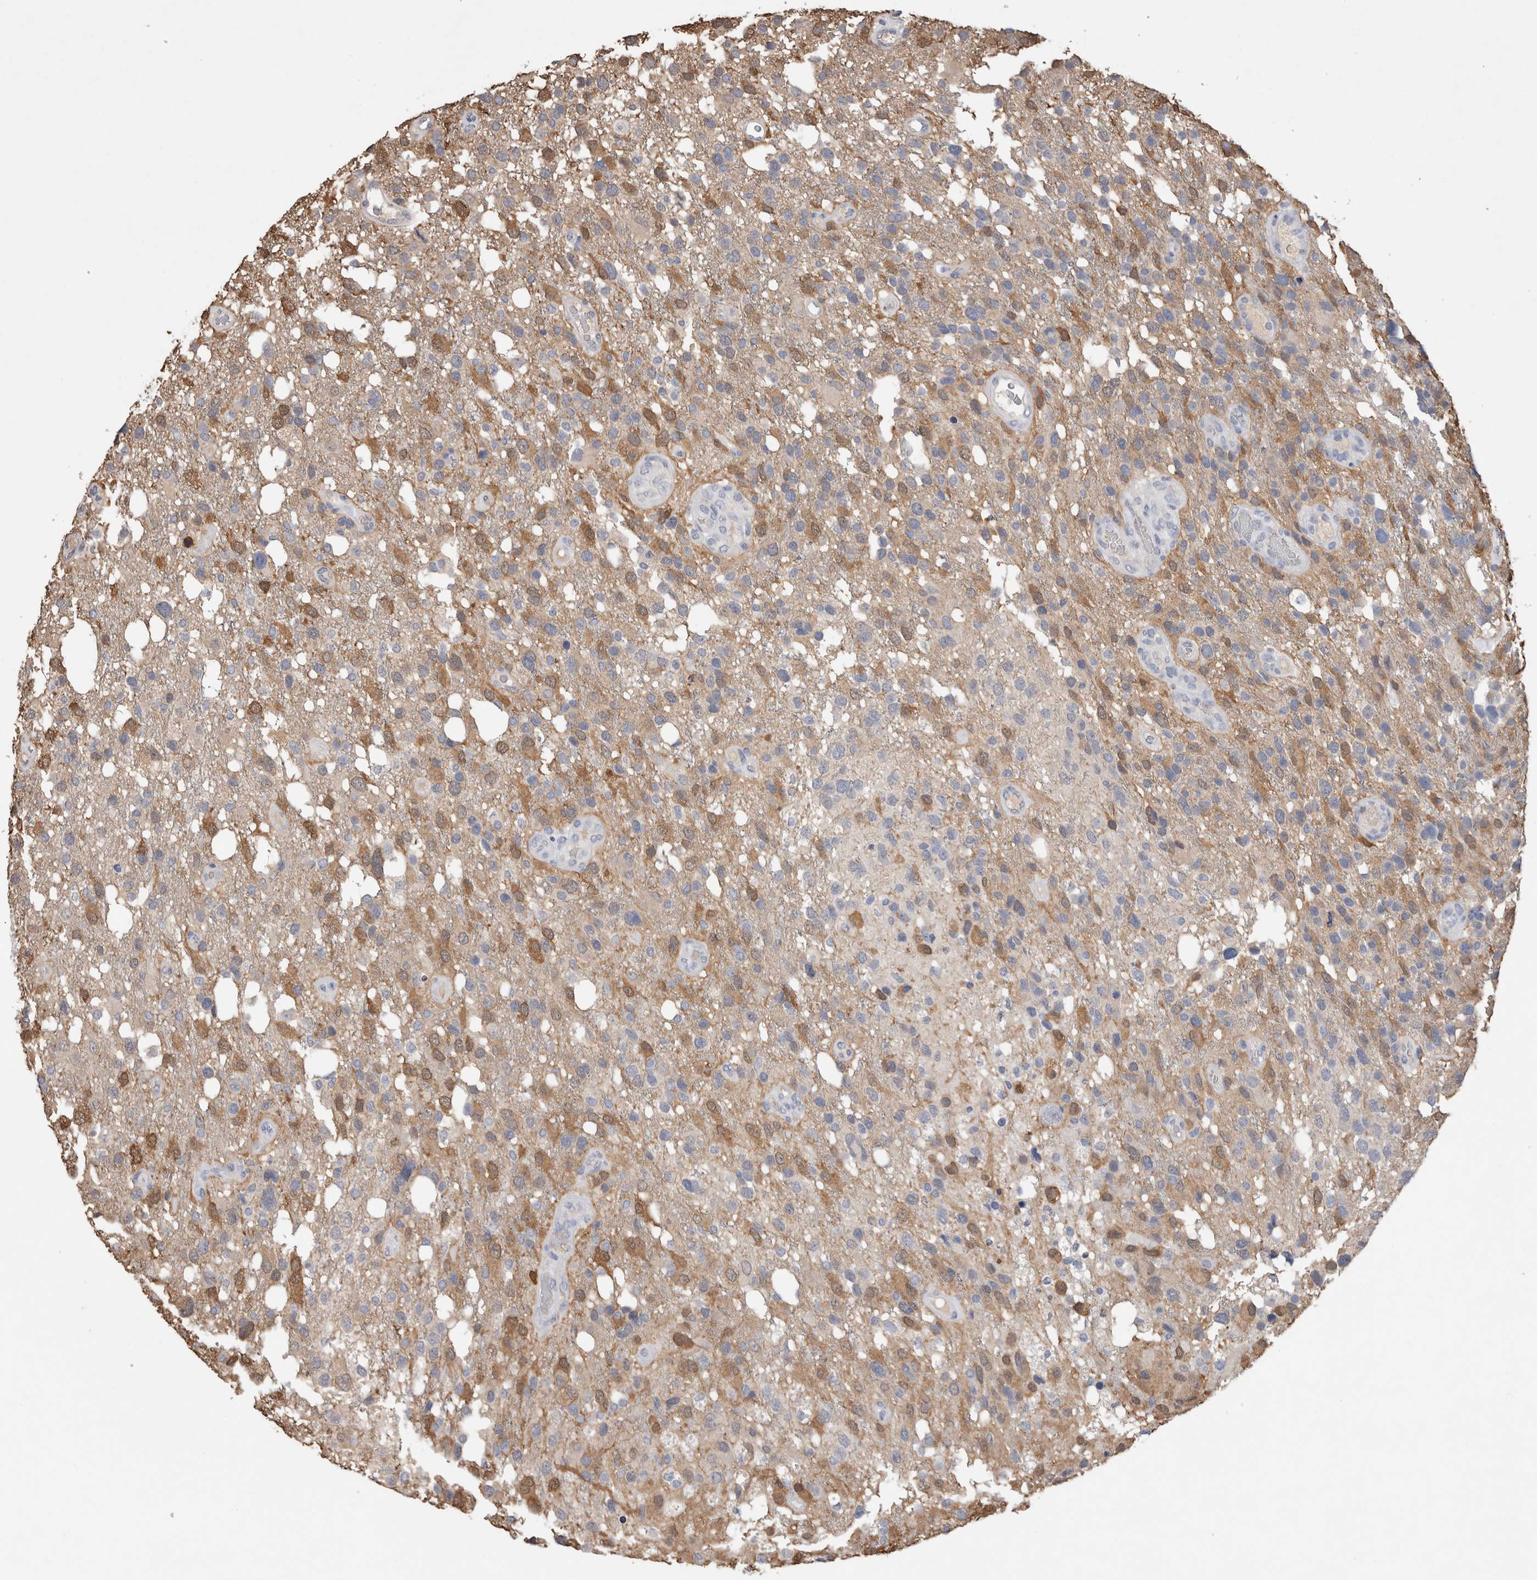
{"staining": {"intensity": "moderate", "quantity": "25%-75%", "location": "cytoplasmic/membranous"}, "tissue": "glioma", "cell_type": "Tumor cells", "image_type": "cancer", "snomed": [{"axis": "morphology", "description": "Glioma, malignant, High grade"}, {"axis": "topography", "description": "Brain"}], "caption": "Immunohistochemistry (IHC) histopathology image of malignant glioma (high-grade) stained for a protein (brown), which displays medium levels of moderate cytoplasmic/membranous expression in approximately 25%-75% of tumor cells.", "gene": "FABP7", "patient": {"sex": "female", "age": 58}}